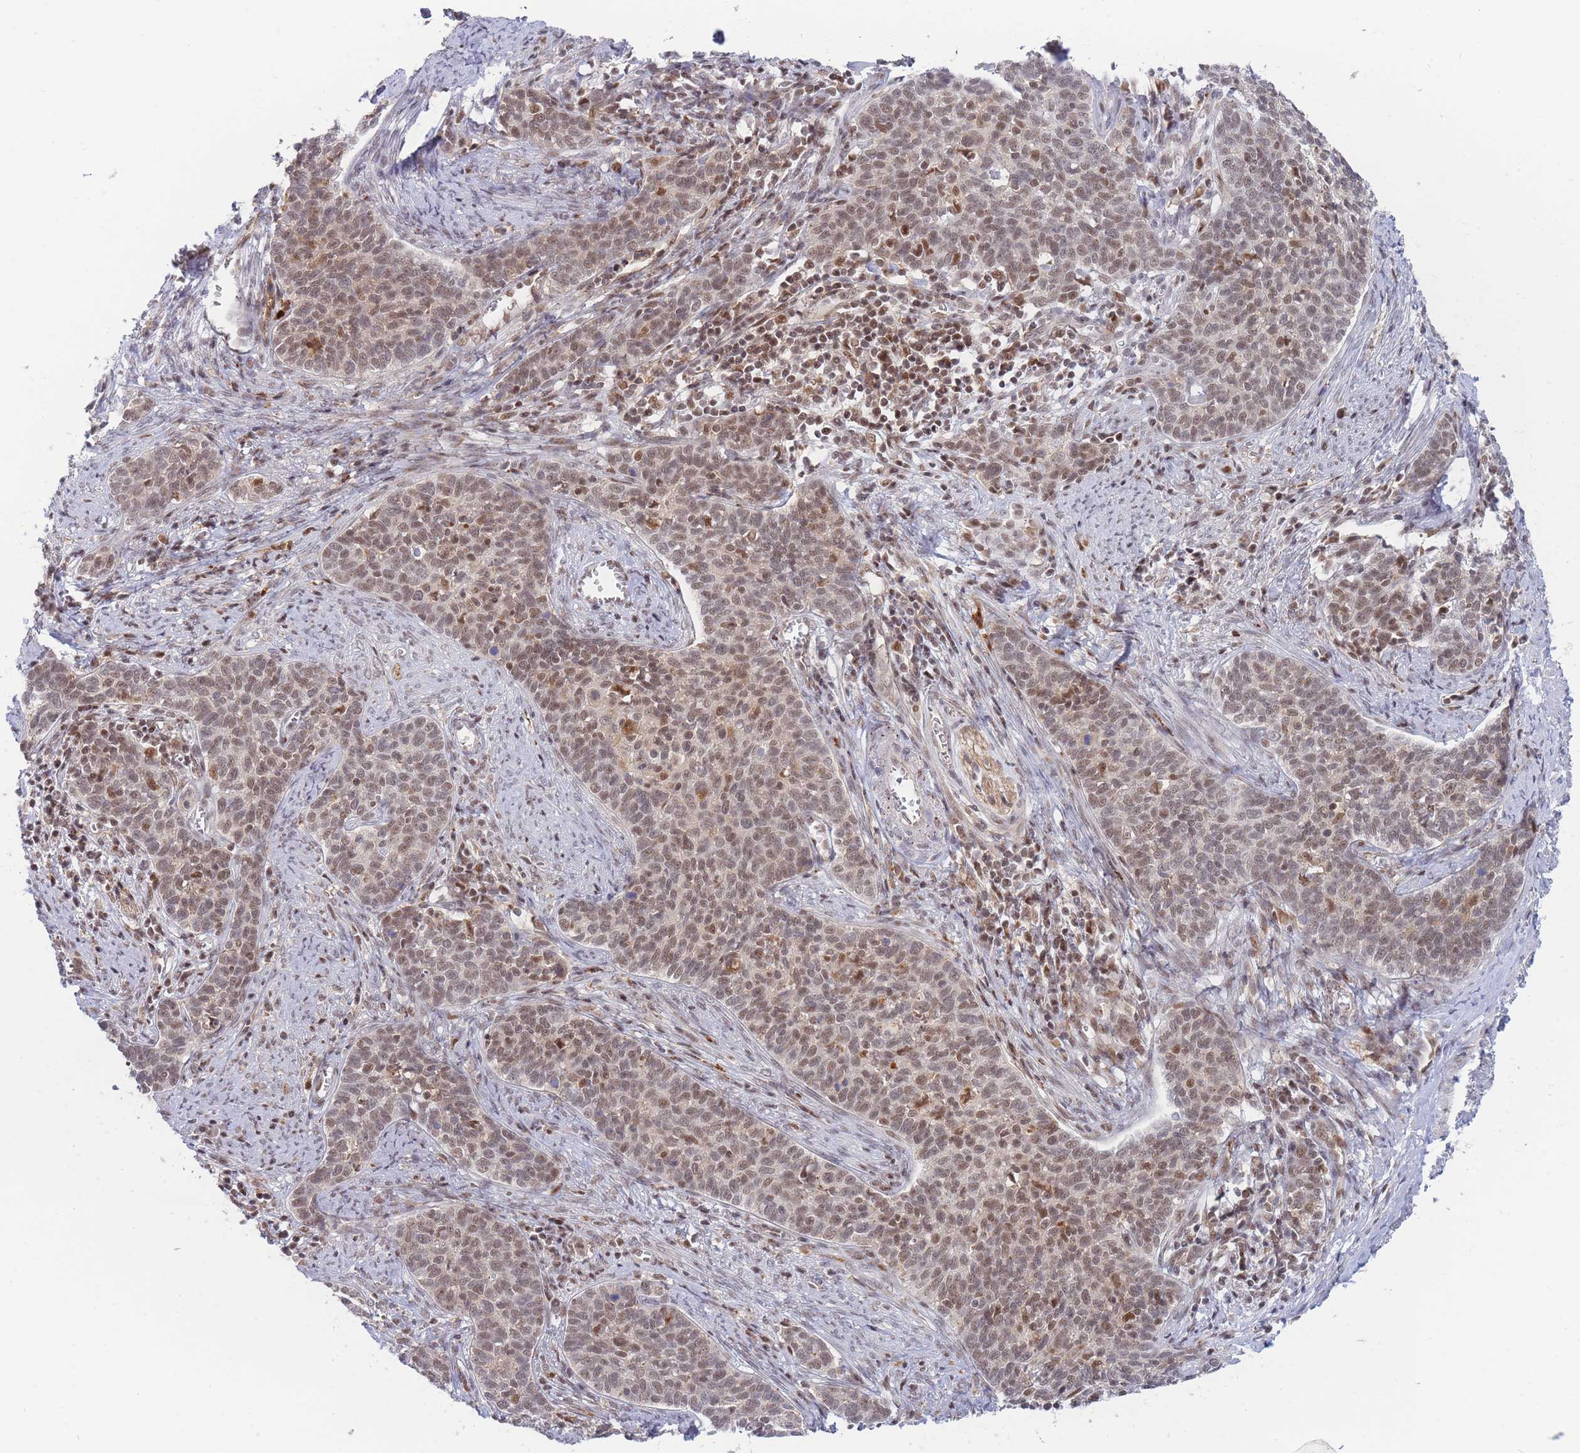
{"staining": {"intensity": "moderate", "quantity": ">75%", "location": "cytoplasmic/membranous,nuclear"}, "tissue": "cervical cancer", "cell_type": "Tumor cells", "image_type": "cancer", "snomed": [{"axis": "morphology", "description": "Squamous cell carcinoma, NOS"}, {"axis": "topography", "description": "Cervix"}], "caption": "Cervical cancer stained with a brown dye displays moderate cytoplasmic/membranous and nuclear positive expression in approximately >75% of tumor cells.", "gene": "BOD1L1", "patient": {"sex": "female", "age": 39}}